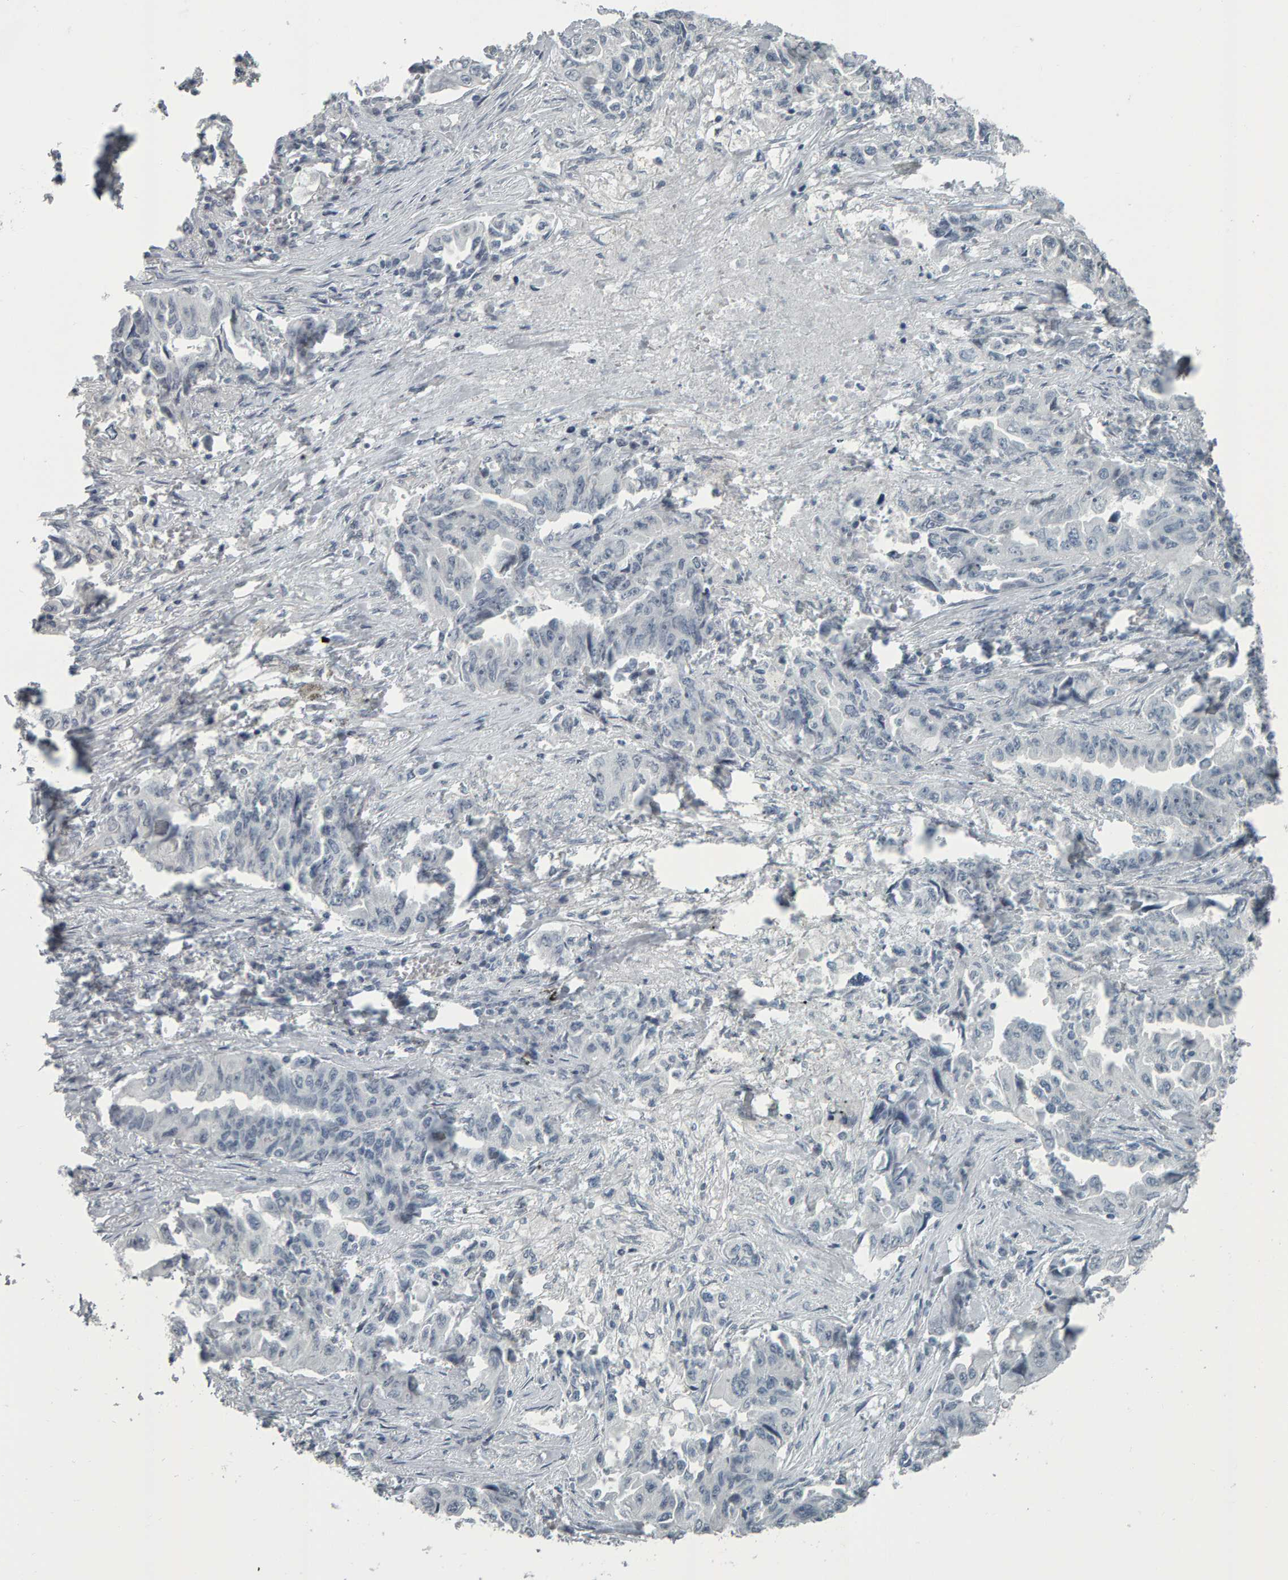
{"staining": {"intensity": "negative", "quantity": "none", "location": "none"}, "tissue": "lung cancer", "cell_type": "Tumor cells", "image_type": "cancer", "snomed": [{"axis": "morphology", "description": "Adenocarcinoma, NOS"}, {"axis": "topography", "description": "Lung"}], "caption": "The micrograph shows no significant staining in tumor cells of lung cancer.", "gene": "PYY", "patient": {"sex": "female", "age": 51}}